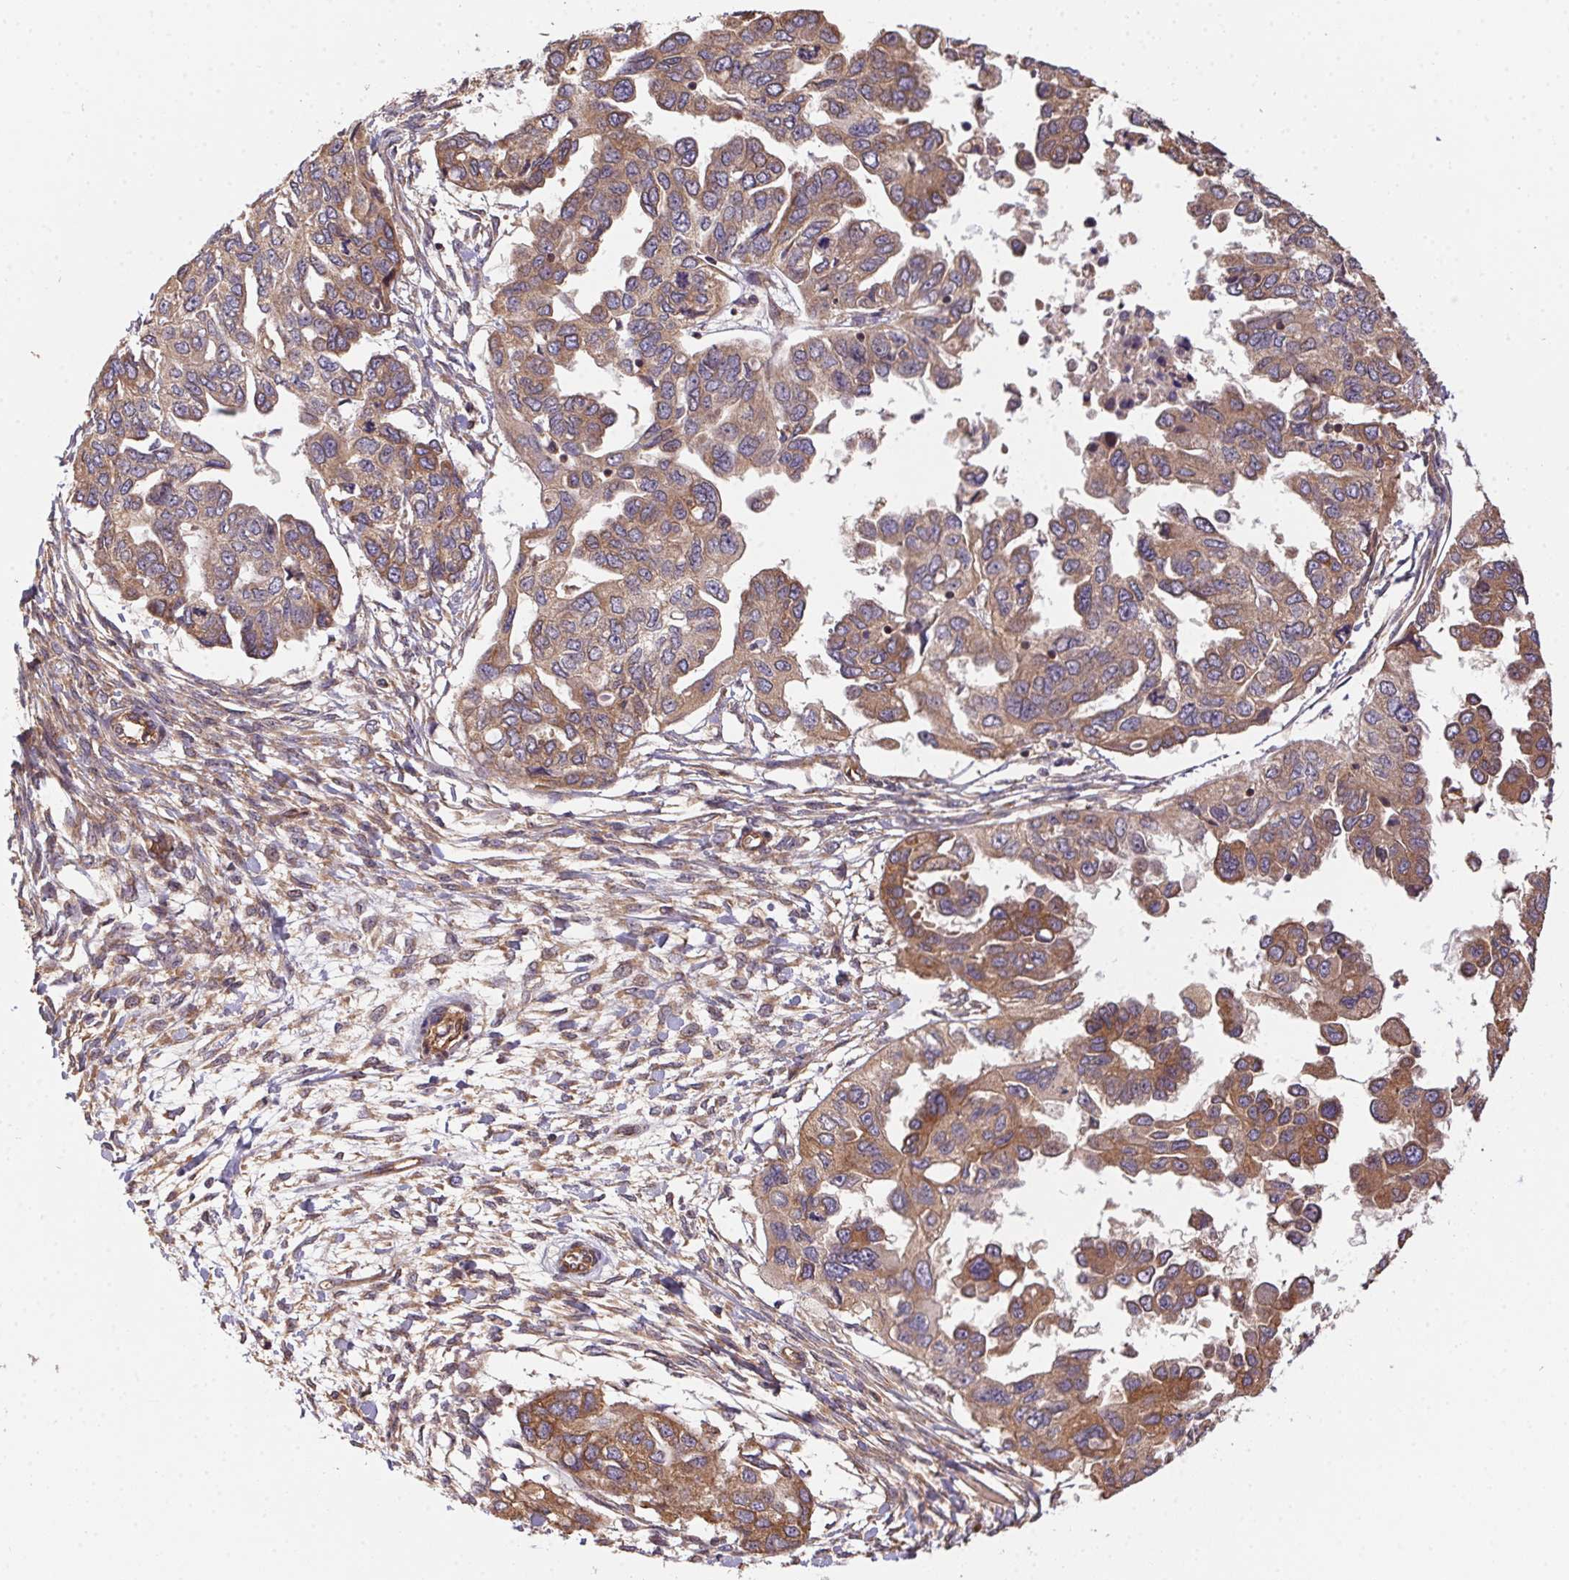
{"staining": {"intensity": "moderate", "quantity": ">75%", "location": "cytoplasmic/membranous"}, "tissue": "ovarian cancer", "cell_type": "Tumor cells", "image_type": "cancer", "snomed": [{"axis": "morphology", "description": "Cystadenocarcinoma, serous, NOS"}, {"axis": "topography", "description": "Ovary"}], "caption": "A medium amount of moderate cytoplasmic/membranous expression is seen in about >75% of tumor cells in ovarian cancer (serous cystadenocarcinoma) tissue.", "gene": "USE1", "patient": {"sex": "female", "age": 53}}